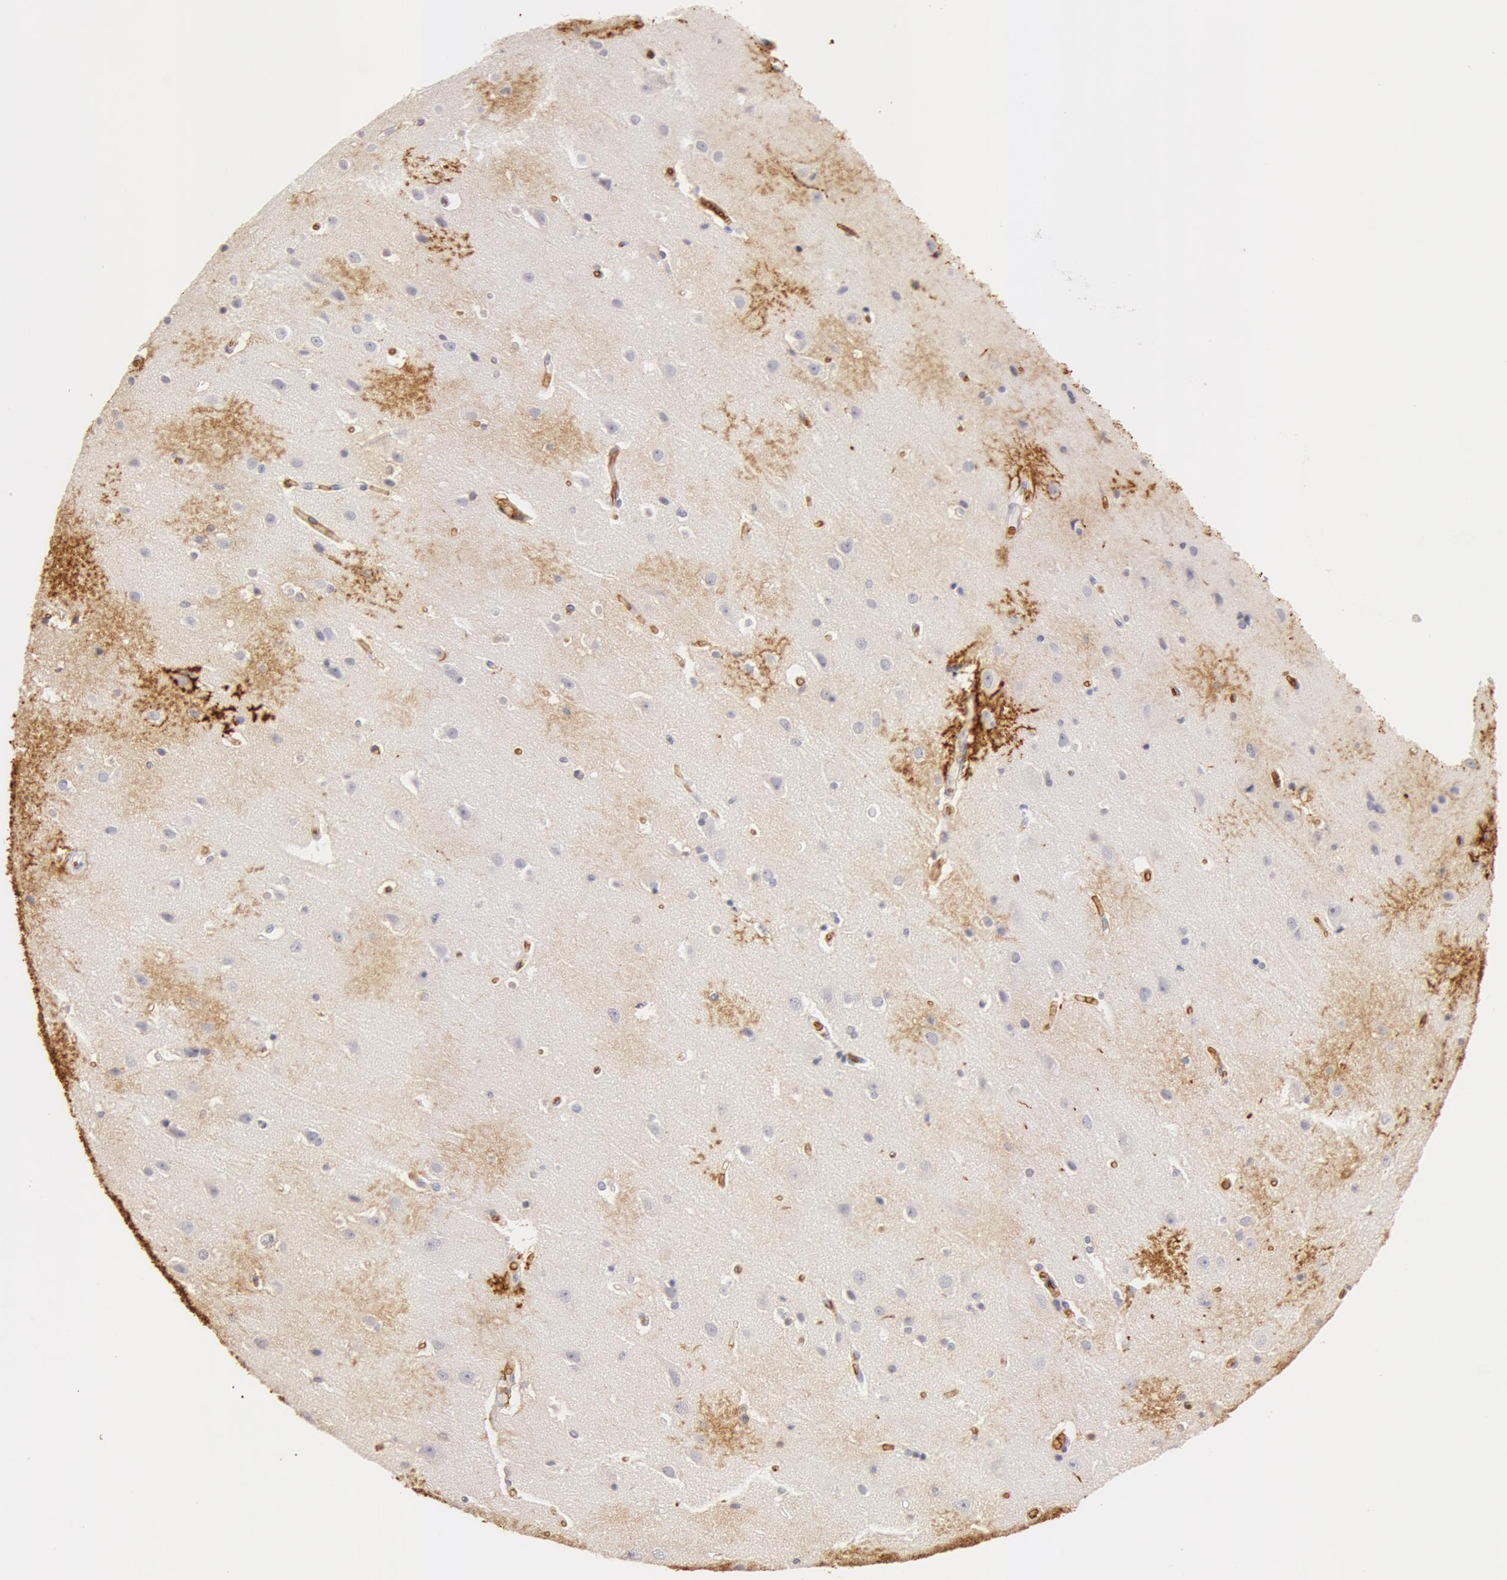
{"staining": {"intensity": "negative", "quantity": "none", "location": "none"}, "tissue": "caudate", "cell_type": "Glial cells", "image_type": "normal", "snomed": [{"axis": "morphology", "description": "Normal tissue, NOS"}, {"axis": "topography", "description": "Lateral ventricle wall"}], "caption": "High magnification brightfield microscopy of normal caudate stained with DAB (3,3'-diaminobenzidine) (brown) and counterstained with hematoxylin (blue): glial cells show no significant staining. Nuclei are stained in blue.", "gene": "AQP1", "patient": {"sex": "female", "age": 54}}